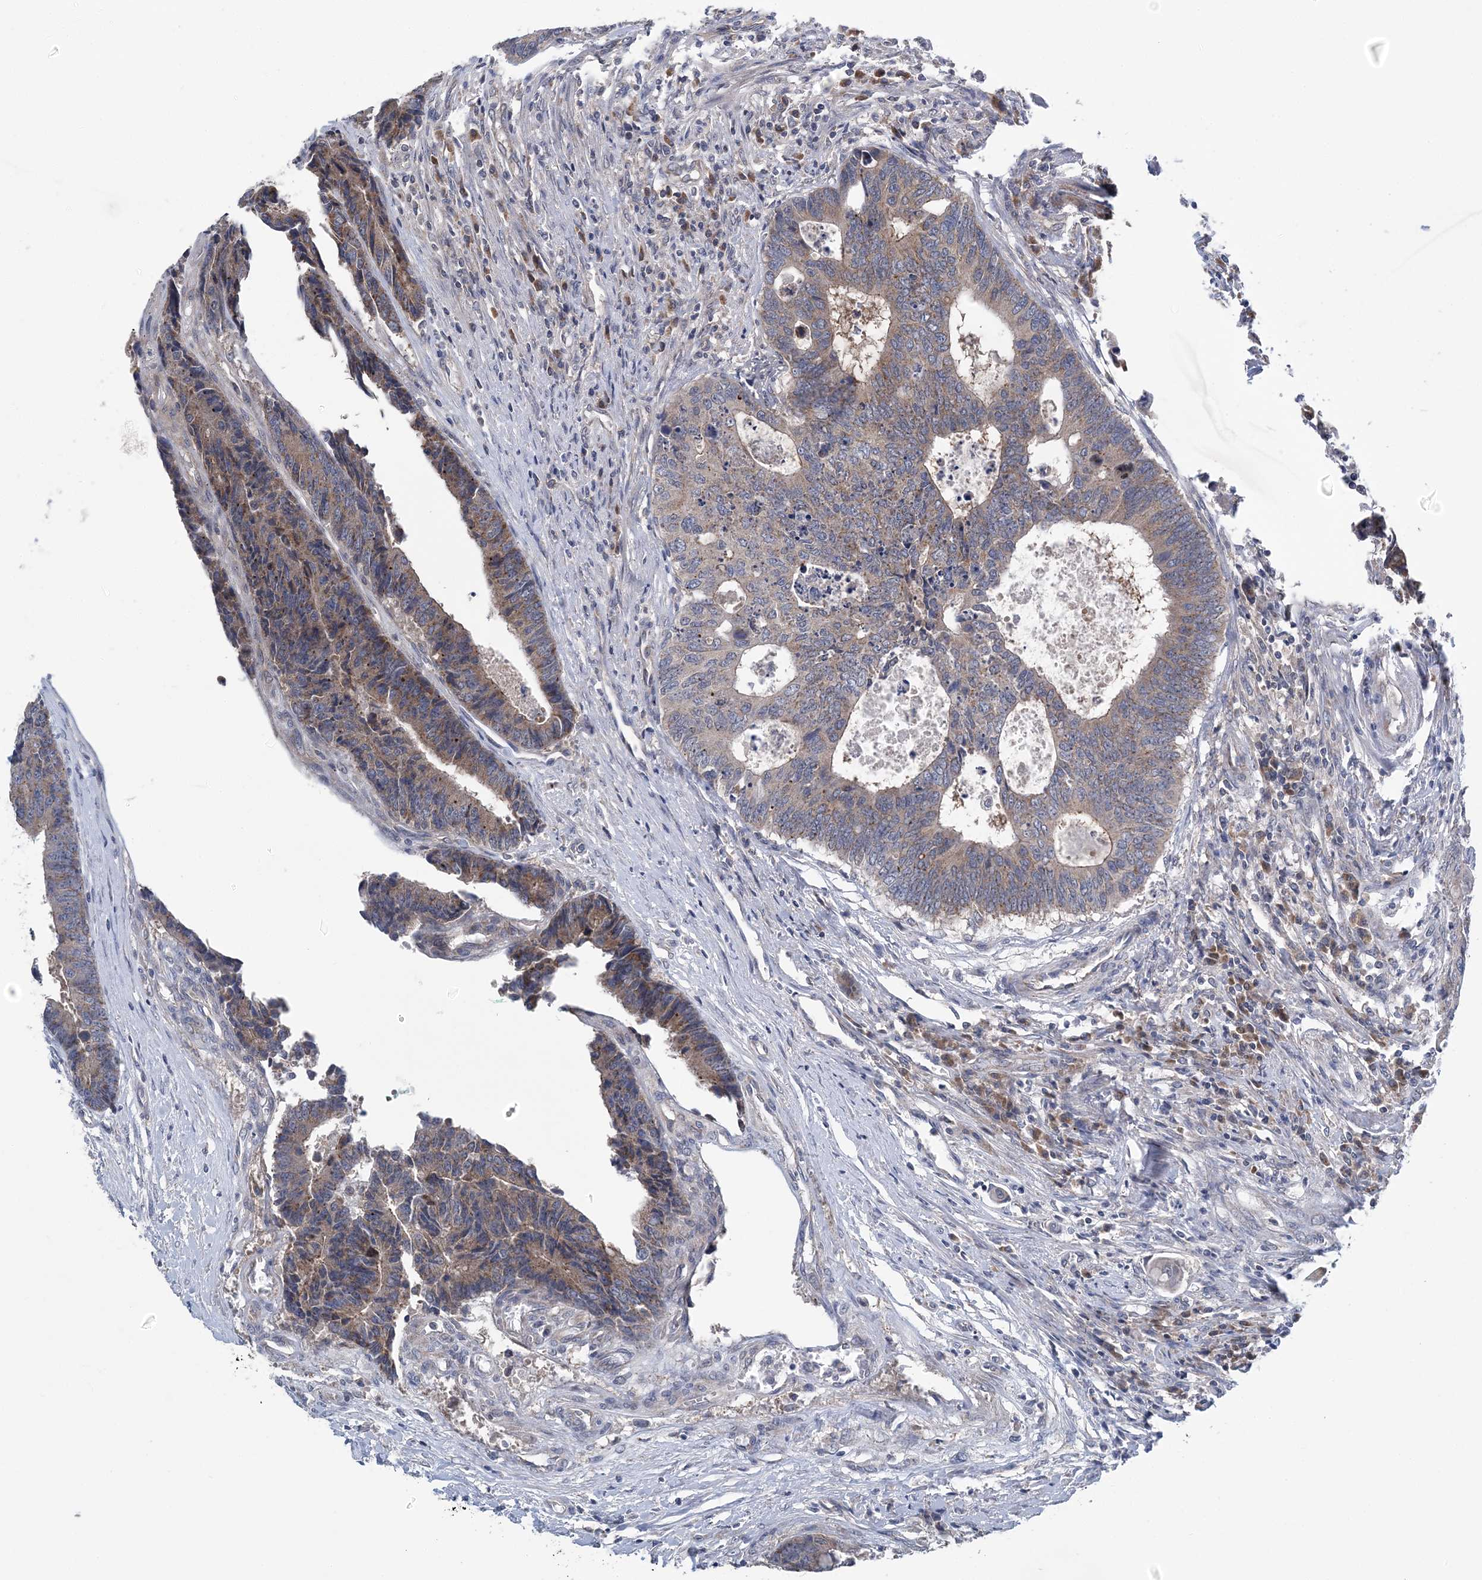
{"staining": {"intensity": "weak", "quantity": "25%-75%", "location": "cytoplasmic/membranous"}, "tissue": "colorectal cancer", "cell_type": "Tumor cells", "image_type": "cancer", "snomed": [{"axis": "morphology", "description": "Adenocarcinoma, NOS"}, {"axis": "topography", "description": "Rectum"}], "caption": "Human colorectal adenocarcinoma stained for a protein (brown) reveals weak cytoplasmic/membranous positive positivity in about 25%-75% of tumor cells.", "gene": "COPE", "patient": {"sex": "male", "age": 84}}